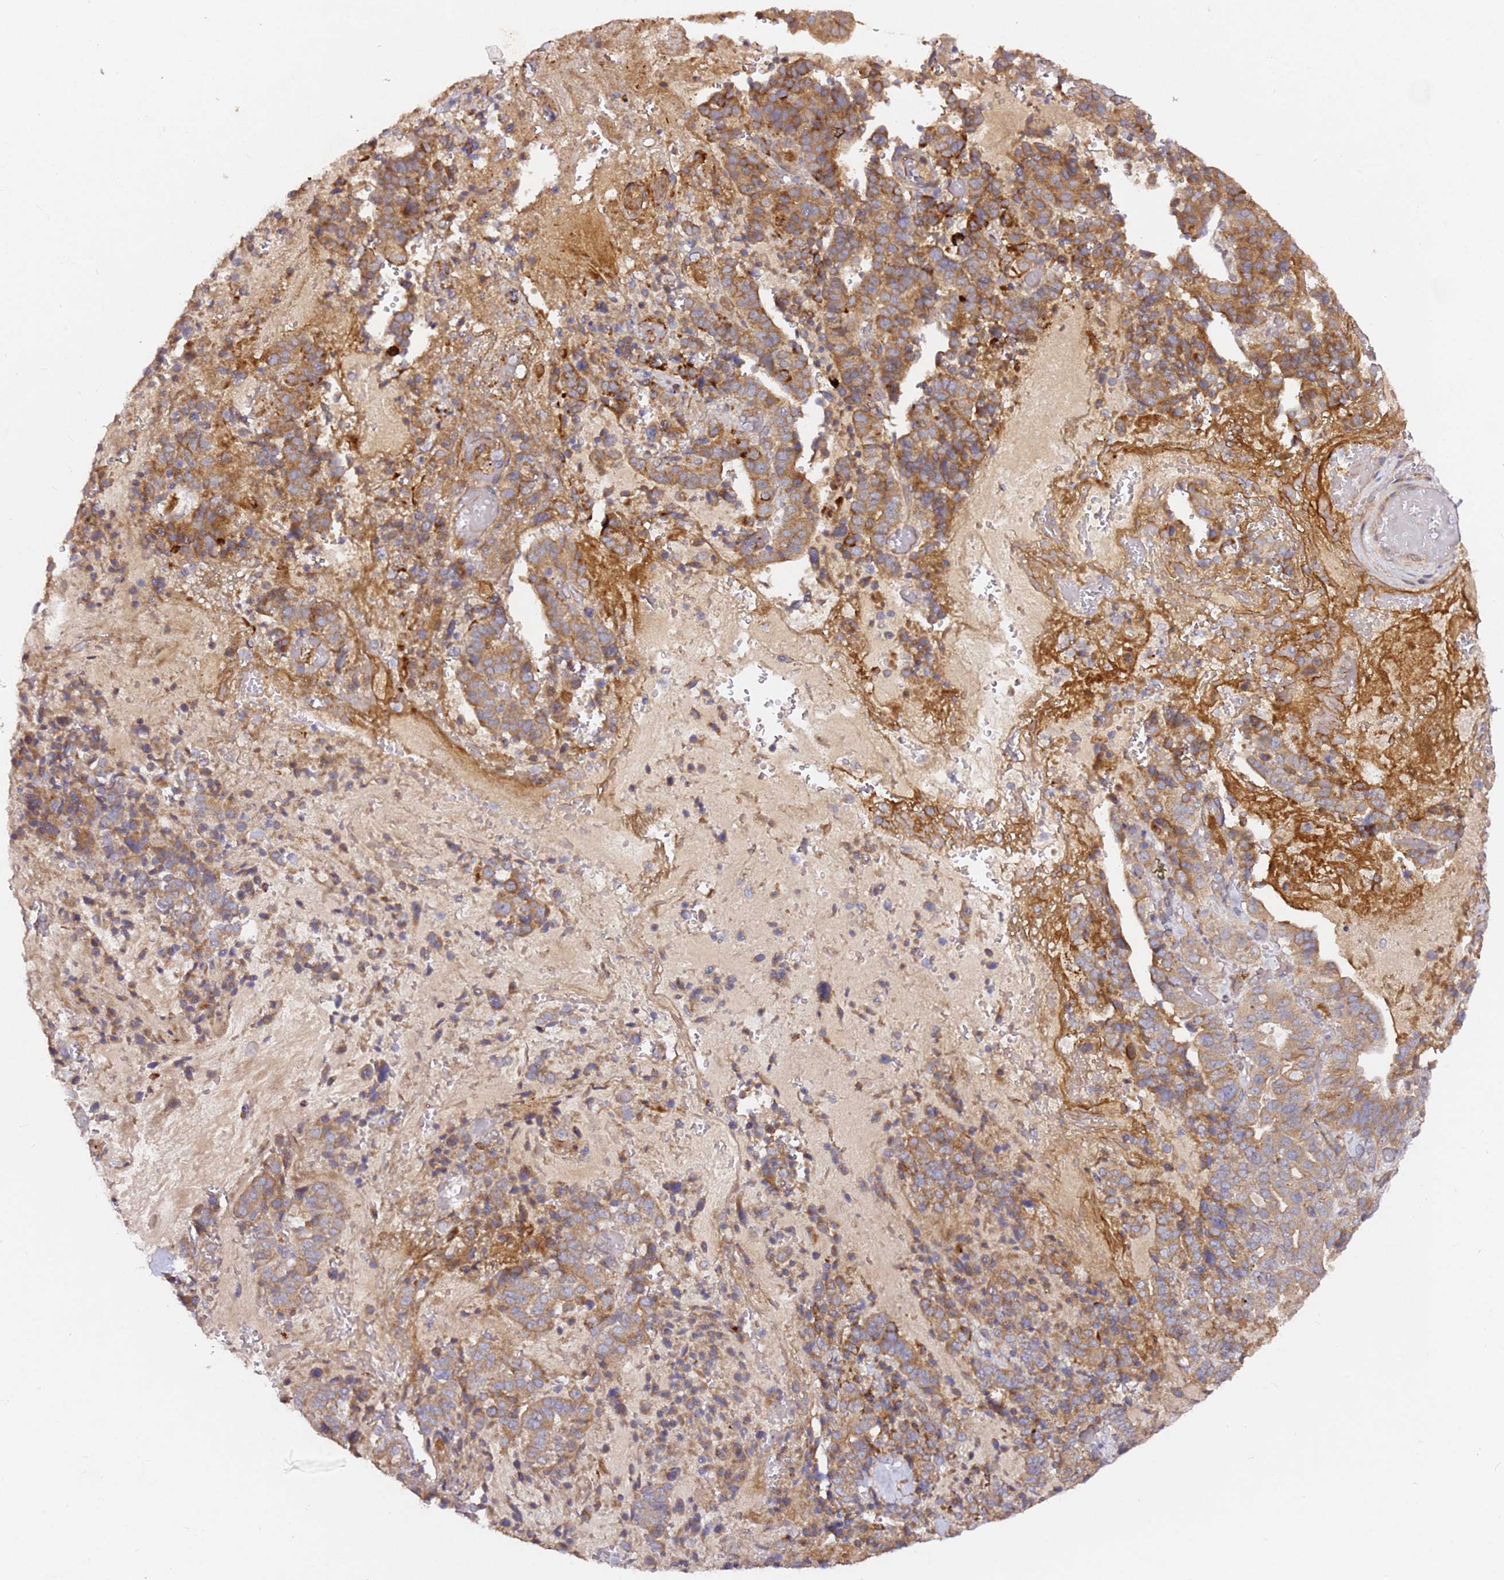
{"staining": {"intensity": "moderate", "quantity": ">75%", "location": "cytoplasmic/membranous"}, "tissue": "stomach cancer", "cell_type": "Tumor cells", "image_type": "cancer", "snomed": [{"axis": "morphology", "description": "Adenocarcinoma, NOS"}, {"axis": "topography", "description": "Stomach"}], "caption": "Human stomach cancer (adenocarcinoma) stained with a protein marker reveals moderate staining in tumor cells.", "gene": "ALG11", "patient": {"sex": "male", "age": 48}}